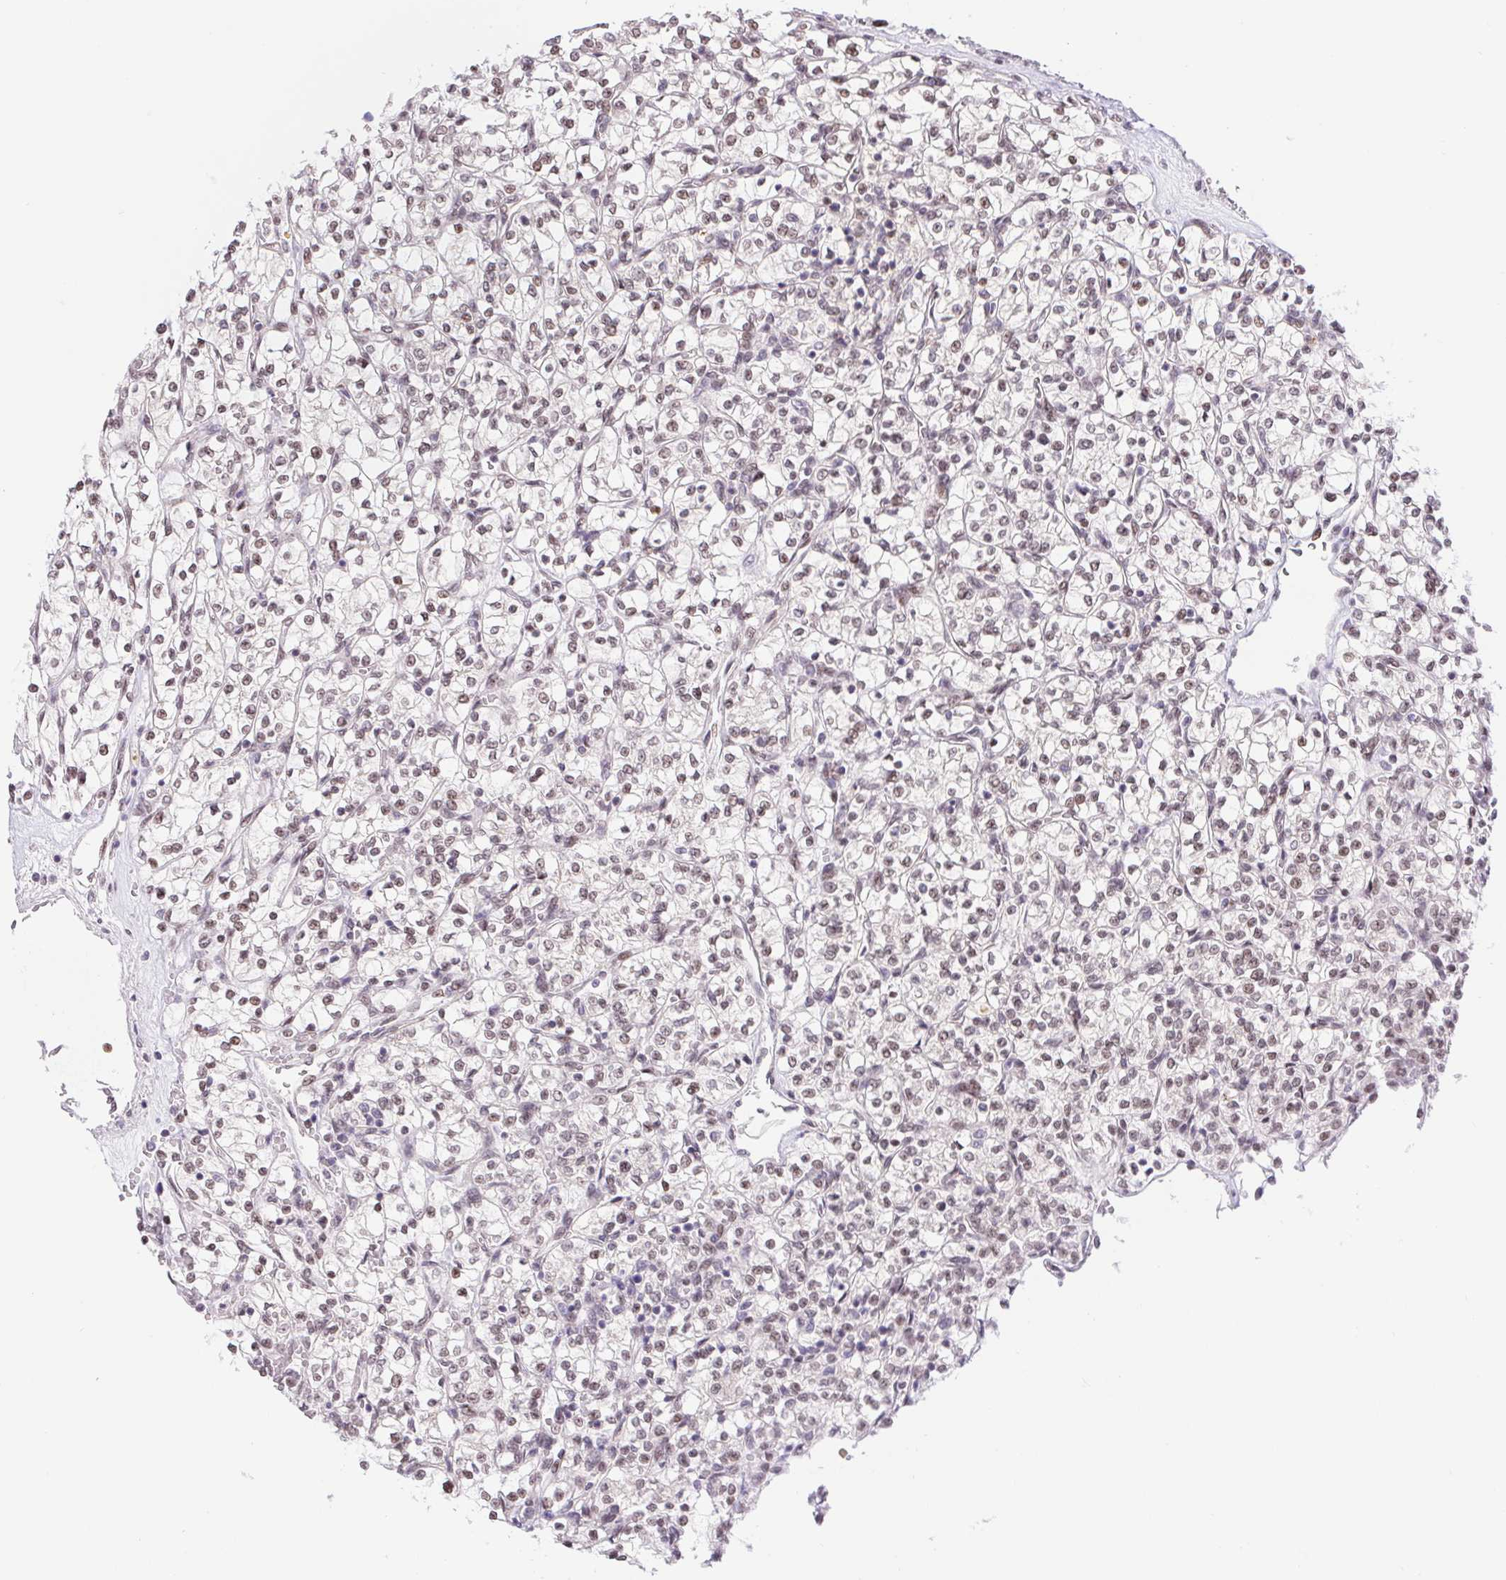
{"staining": {"intensity": "weak", "quantity": "25%-75%", "location": "nuclear"}, "tissue": "renal cancer", "cell_type": "Tumor cells", "image_type": "cancer", "snomed": [{"axis": "morphology", "description": "Adenocarcinoma, NOS"}, {"axis": "topography", "description": "Kidney"}], "caption": "Immunohistochemistry (IHC) micrograph of human renal cancer stained for a protein (brown), which demonstrates low levels of weak nuclear staining in approximately 25%-75% of tumor cells.", "gene": "CAND1", "patient": {"sex": "female", "age": 64}}